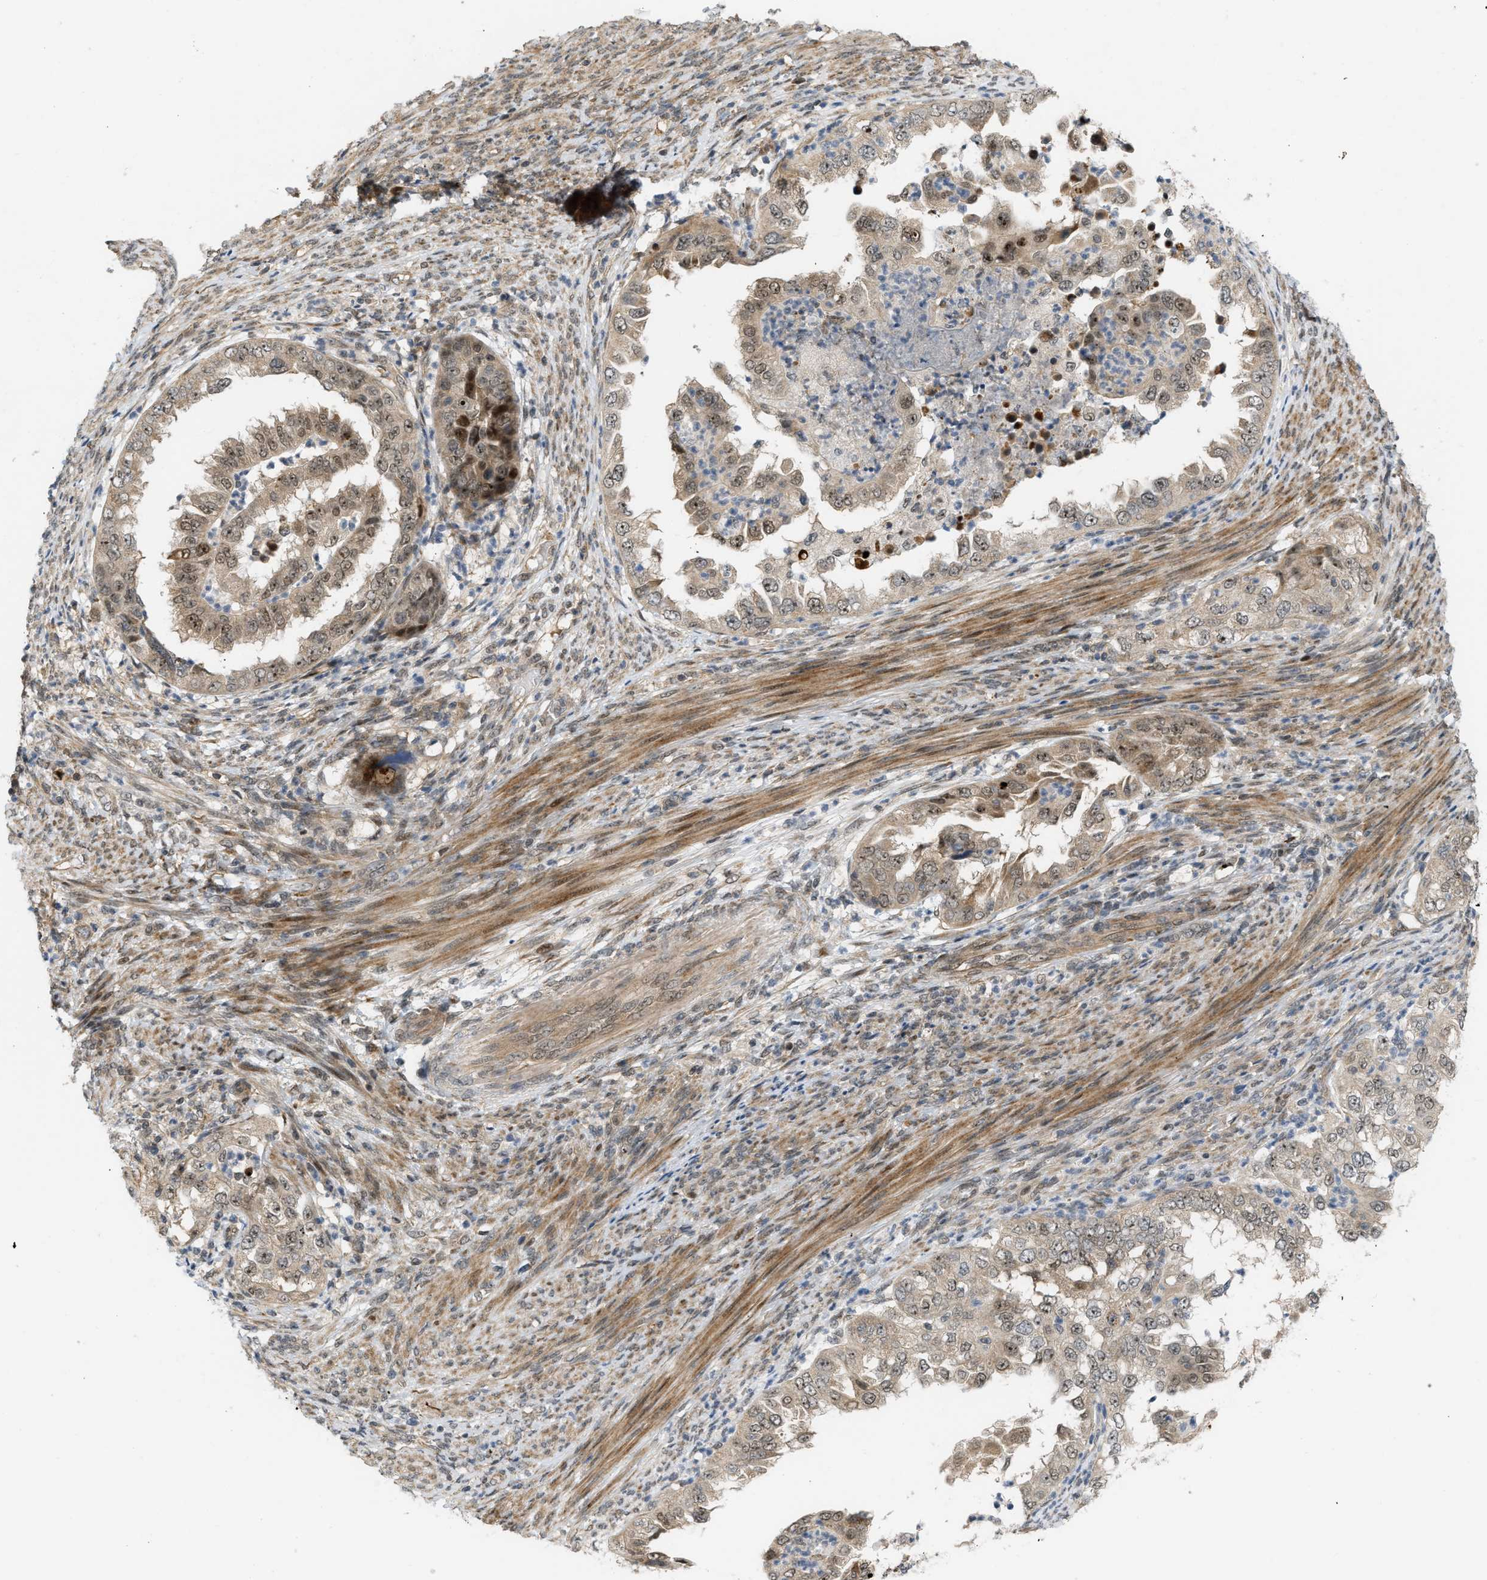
{"staining": {"intensity": "moderate", "quantity": ">75%", "location": "cytoplasmic/membranous,nuclear"}, "tissue": "endometrial cancer", "cell_type": "Tumor cells", "image_type": "cancer", "snomed": [{"axis": "morphology", "description": "Adenocarcinoma, NOS"}, {"axis": "topography", "description": "Endometrium"}], "caption": "Moderate cytoplasmic/membranous and nuclear staining for a protein is seen in approximately >75% of tumor cells of adenocarcinoma (endometrial) using IHC.", "gene": "BAG1", "patient": {"sex": "female", "age": 85}}